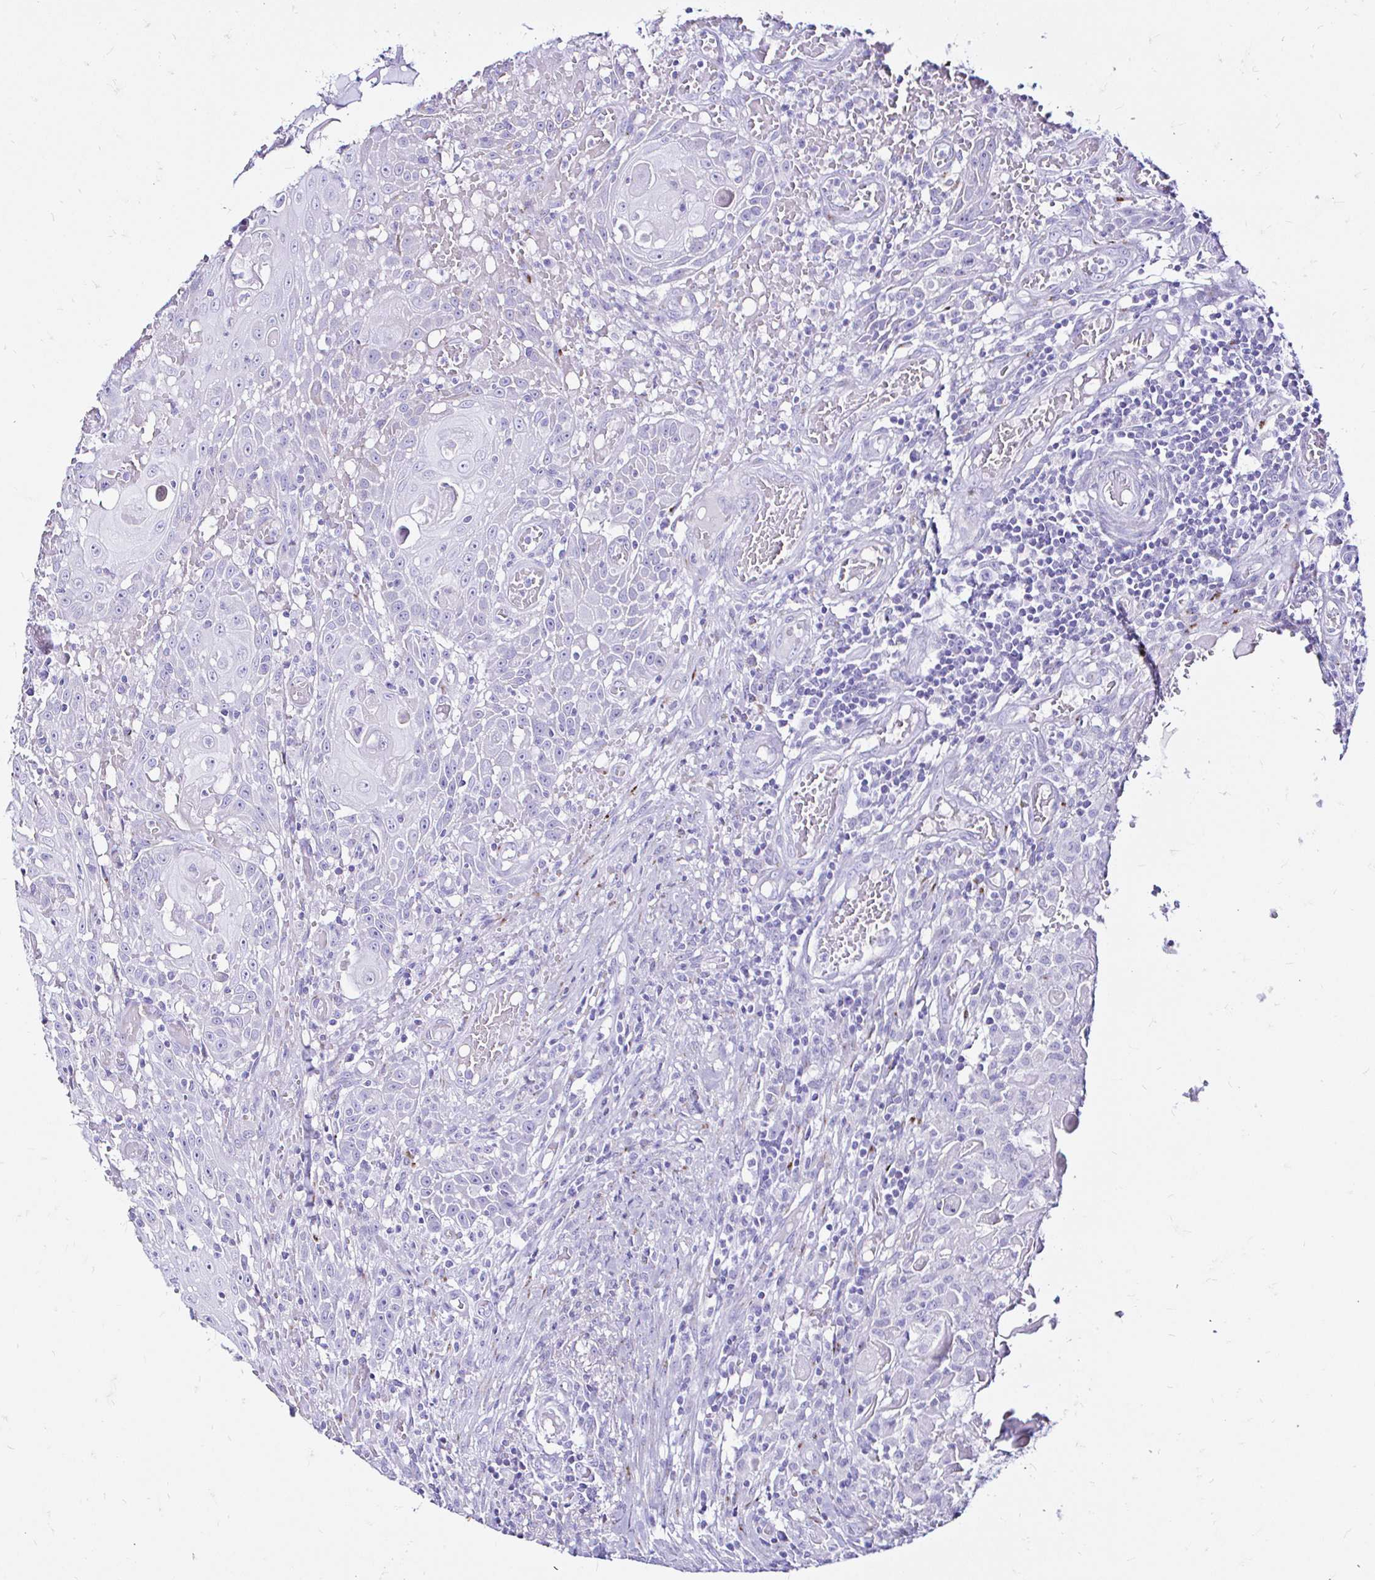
{"staining": {"intensity": "negative", "quantity": "none", "location": "none"}, "tissue": "head and neck cancer", "cell_type": "Tumor cells", "image_type": "cancer", "snomed": [{"axis": "morphology", "description": "Normal tissue, NOS"}, {"axis": "morphology", "description": "Squamous cell carcinoma, NOS"}, {"axis": "topography", "description": "Oral tissue"}, {"axis": "topography", "description": "Head-Neck"}], "caption": "Image shows no significant protein positivity in tumor cells of head and neck squamous cell carcinoma. Nuclei are stained in blue.", "gene": "ZNF432", "patient": {"sex": "female", "age": 55}}